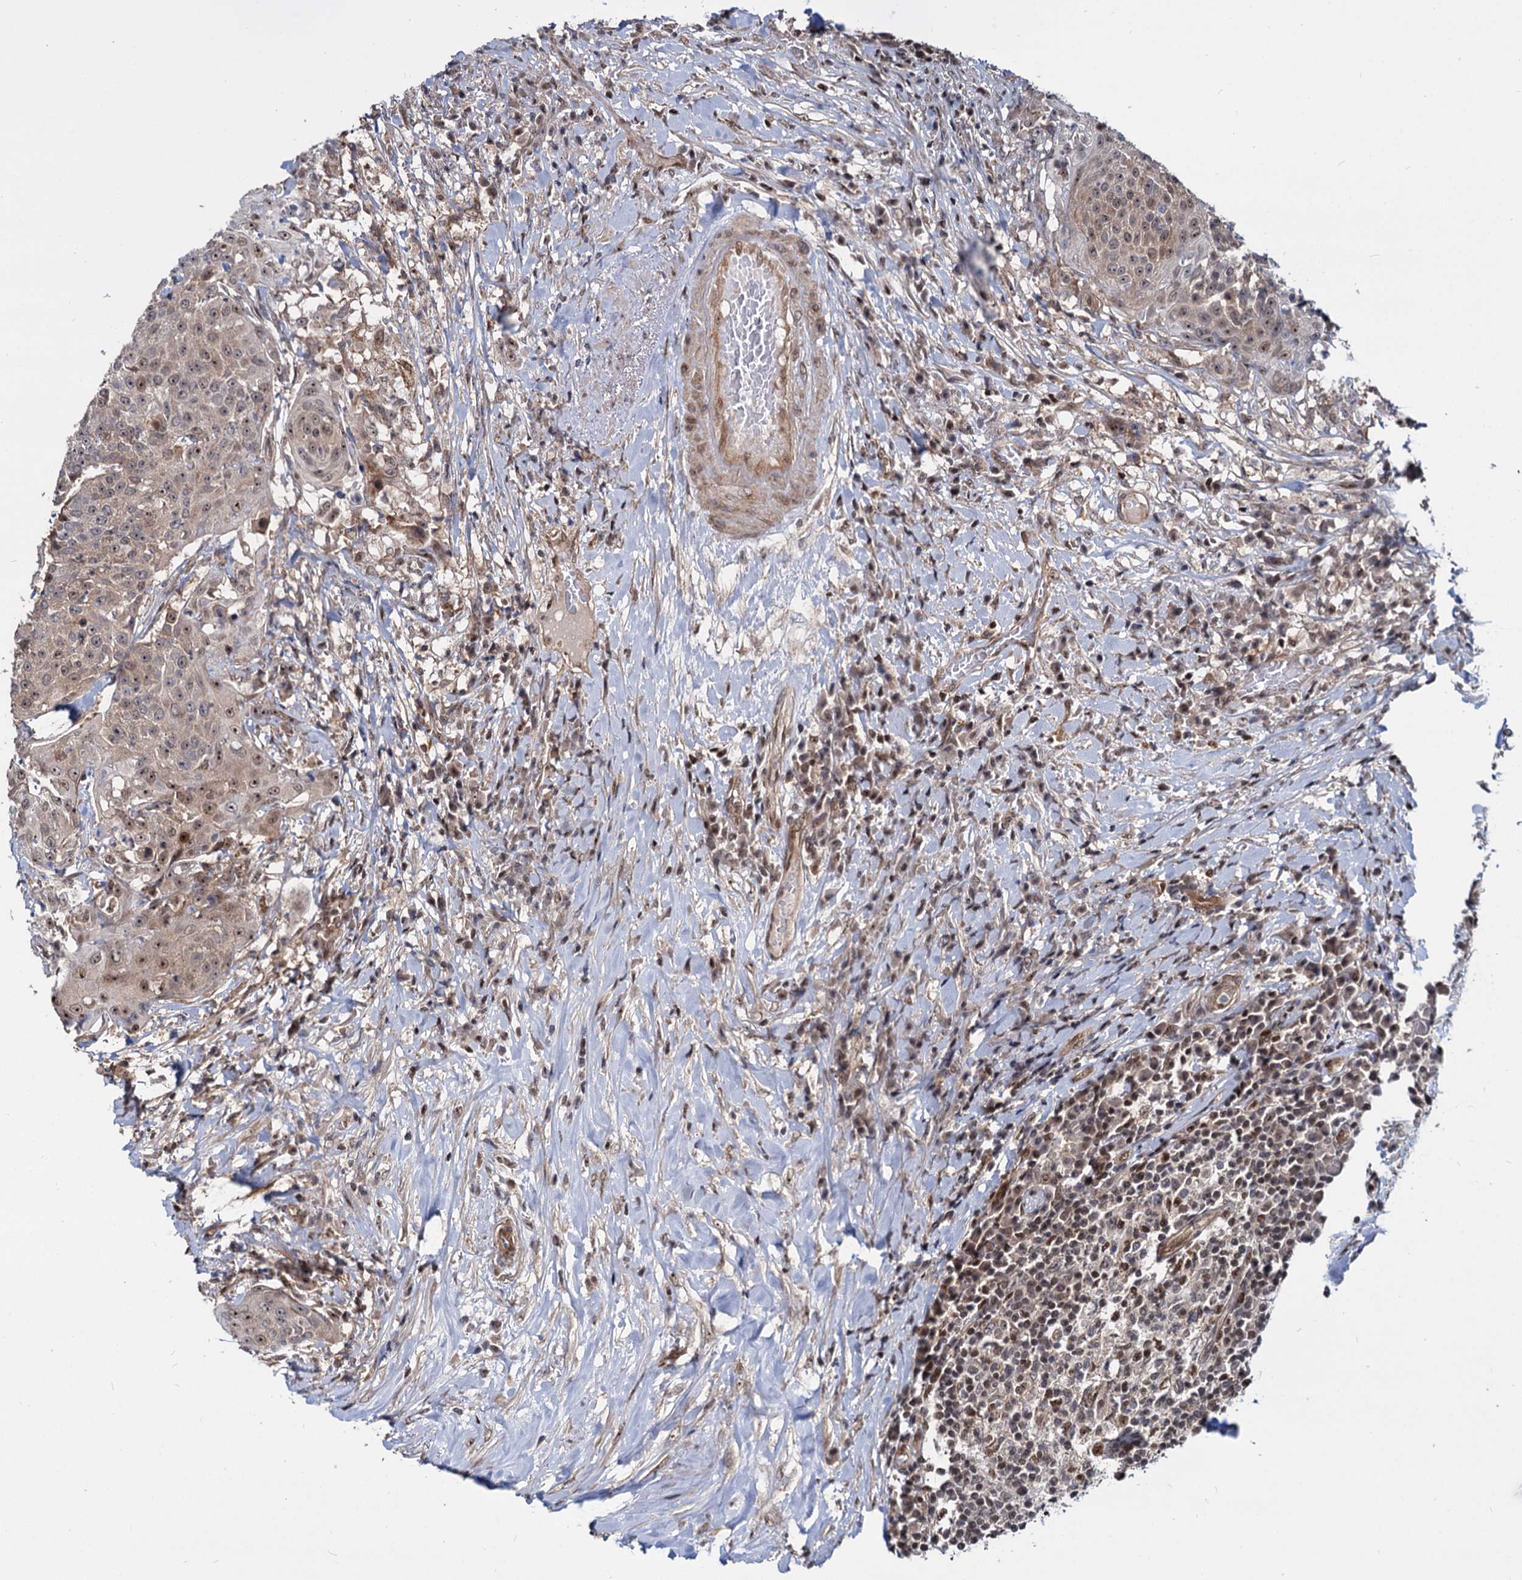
{"staining": {"intensity": "weak", "quantity": ">75%", "location": "nuclear"}, "tissue": "urothelial cancer", "cell_type": "Tumor cells", "image_type": "cancer", "snomed": [{"axis": "morphology", "description": "Urothelial carcinoma, High grade"}, {"axis": "topography", "description": "Urinary bladder"}], "caption": "Urothelial carcinoma (high-grade) stained for a protein (brown) demonstrates weak nuclear positive expression in about >75% of tumor cells.", "gene": "UBLCP1", "patient": {"sex": "female", "age": 63}}